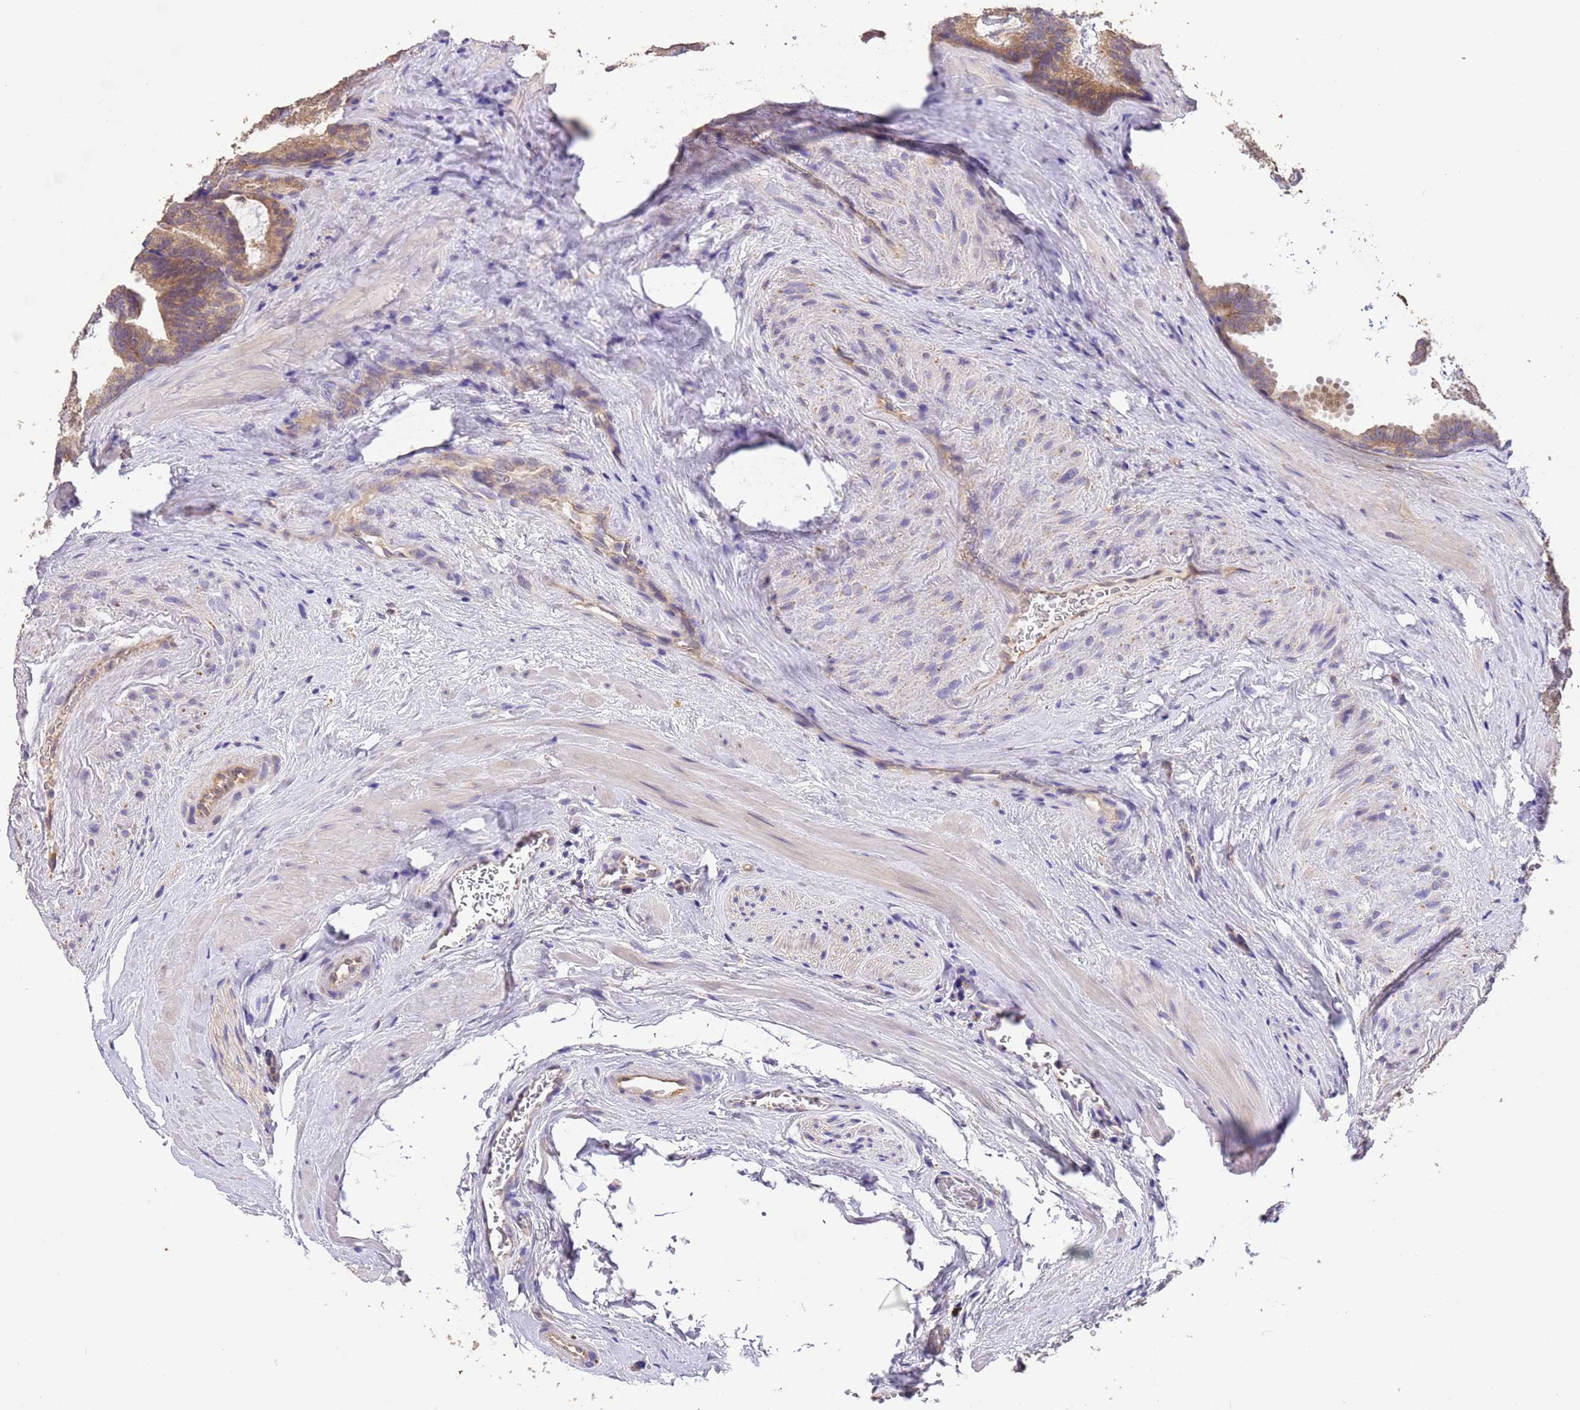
{"staining": {"intensity": "moderate", "quantity": ">75%", "location": "cytoplasmic/membranous"}, "tissue": "prostate cancer", "cell_type": "Tumor cells", "image_type": "cancer", "snomed": [{"axis": "morphology", "description": "Adenocarcinoma, Low grade"}, {"axis": "topography", "description": "Prostate"}], "caption": "The histopathology image demonstrates a brown stain indicating the presence of a protein in the cytoplasmic/membranous of tumor cells in prostate cancer.", "gene": "NPHP1", "patient": {"sex": "male", "age": 60}}